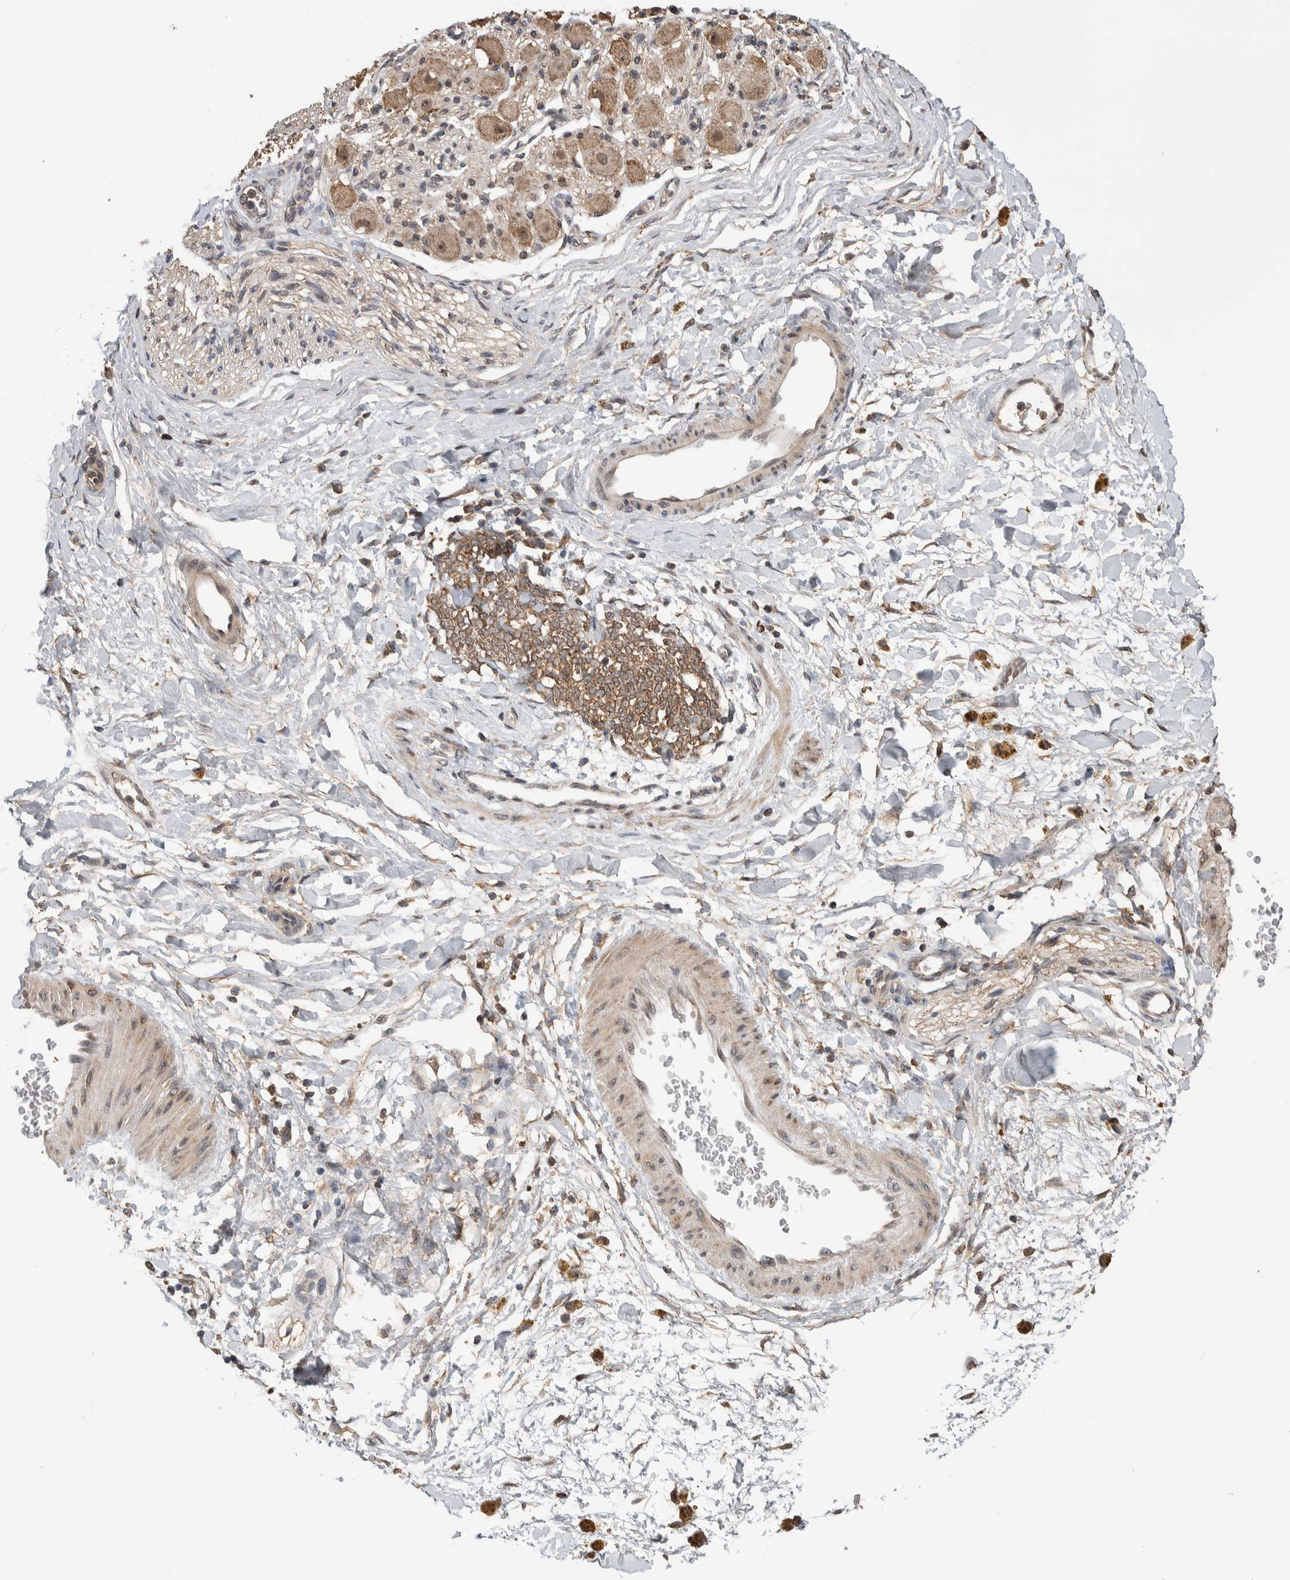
{"staining": {"intensity": "moderate", "quantity": "25%-75%", "location": "cytoplasmic/membranous"}, "tissue": "soft tissue", "cell_type": "Fibroblasts", "image_type": "normal", "snomed": [{"axis": "morphology", "description": "Normal tissue, NOS"}, {"axis": "topography", "description": "Kidney"}, {"axis": "topography", "description": "Peripheral nerve tissue"}], "caption": "Immunohistochemical staining of unremarkable soft tissue displays medium levels of moderate cytoplasmic/membranous expression in approximately 25%-75% of fibroblasts. The staining is performed using DAB (3,3'-diaminobenzidine) brown chromogen to label protein expression. The nuclei are counter-stained blue using hematoxylin.", "gene": "DVL2", "patient": {"sex": "male", "age": 7}}